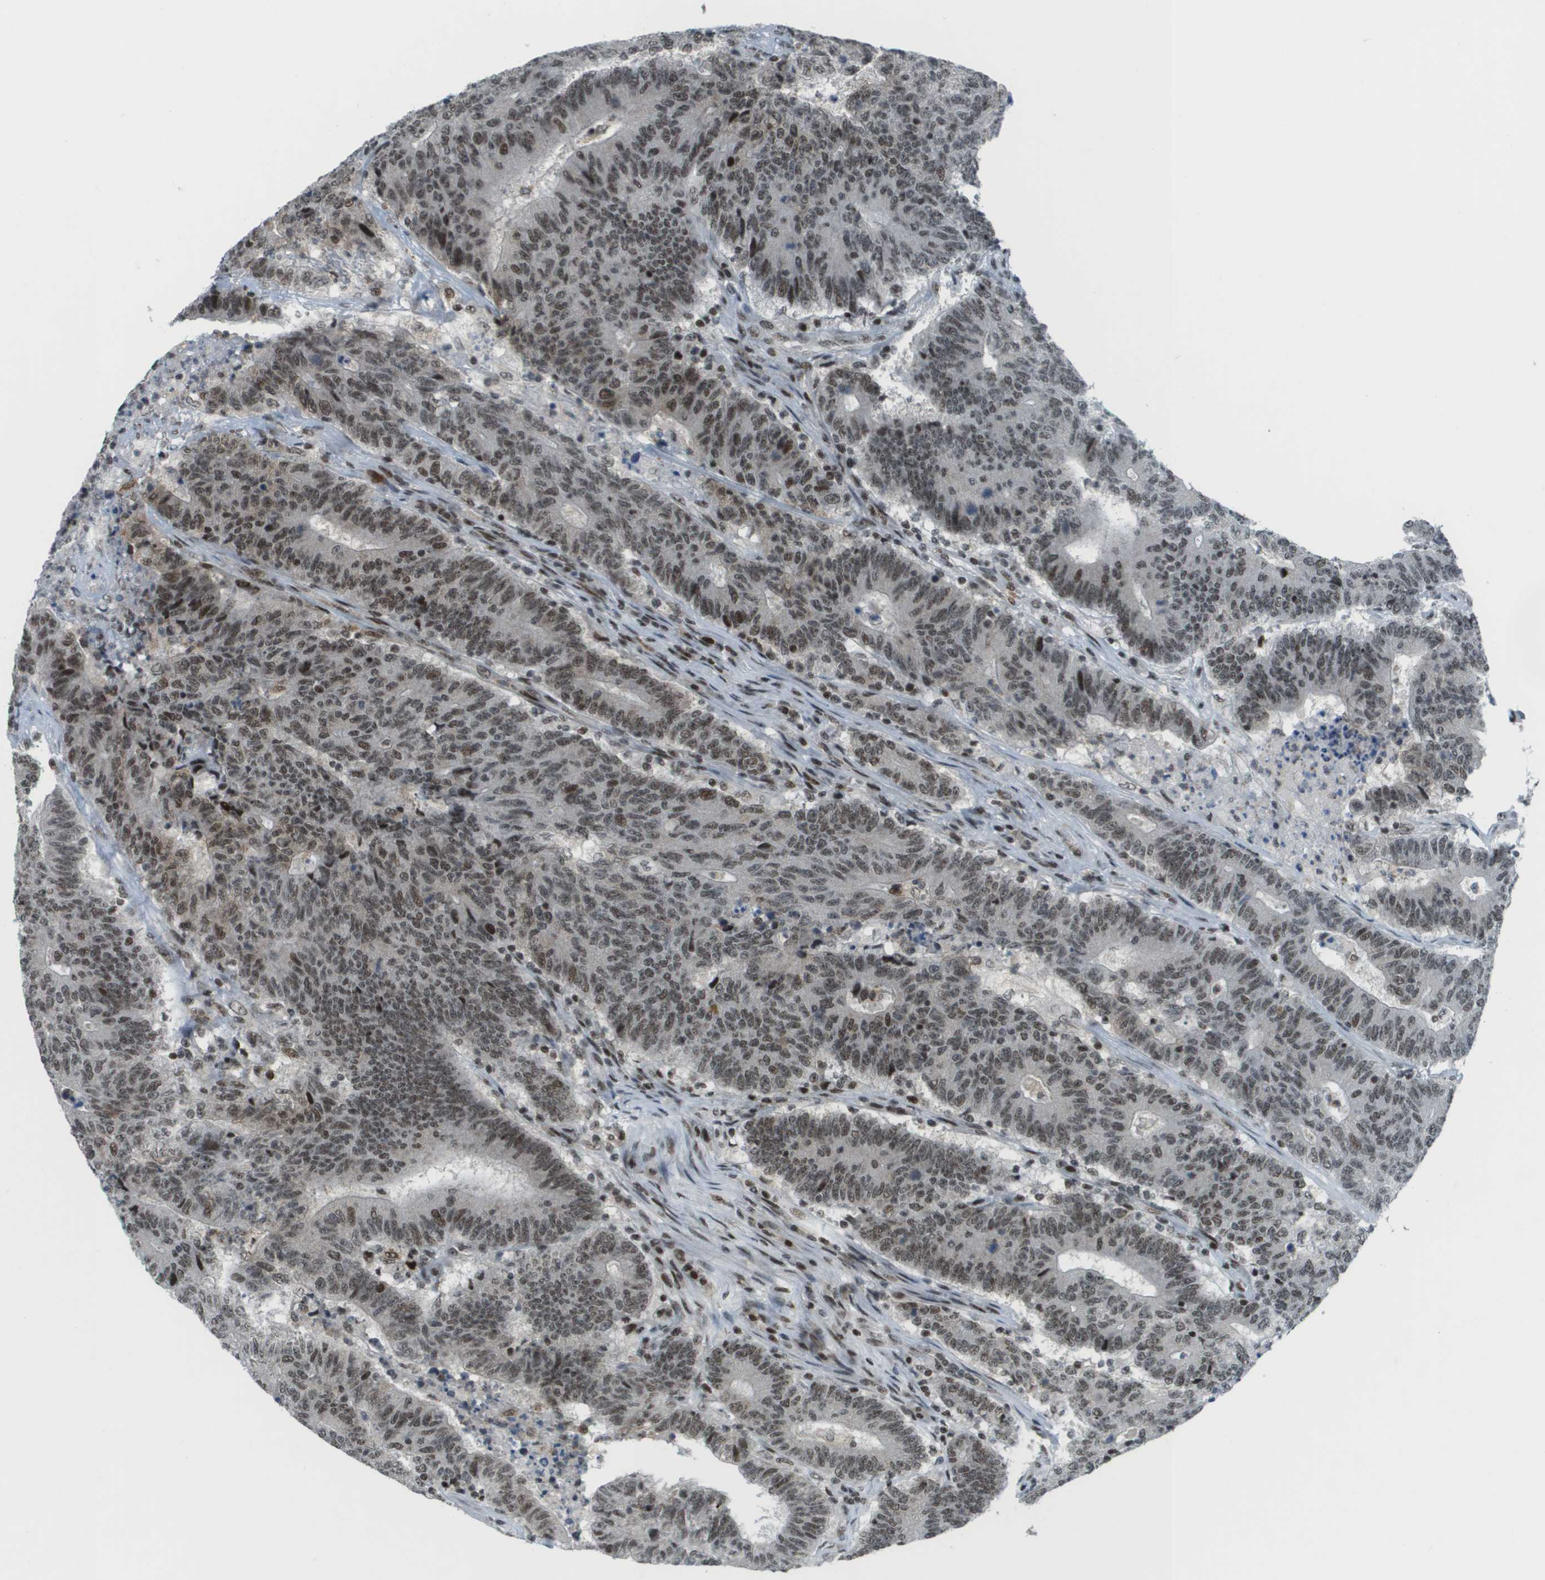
{"staining": {"intensity": "moderate", "quantity": ">75%", "location": "nuclear"}, "tissue": "colorectal cancer", "cell_type": "Tumor cells", "image_type": "cancer", "snomed": [{"axis": "morphology", "description": "Normal tissue, NOS"}, {"axis": "morphology", "description": "Adenocarcinoma, NOS"}, {"axis": "topography", "description": "Colon"}], "caption": "Protein staining displays moderate nuclear positivity in approximately >75% of tumor cells in adenocarcinoma (colorectal).", "gene": "IRF7", "patient": {"sex": "female", "age": 75}}